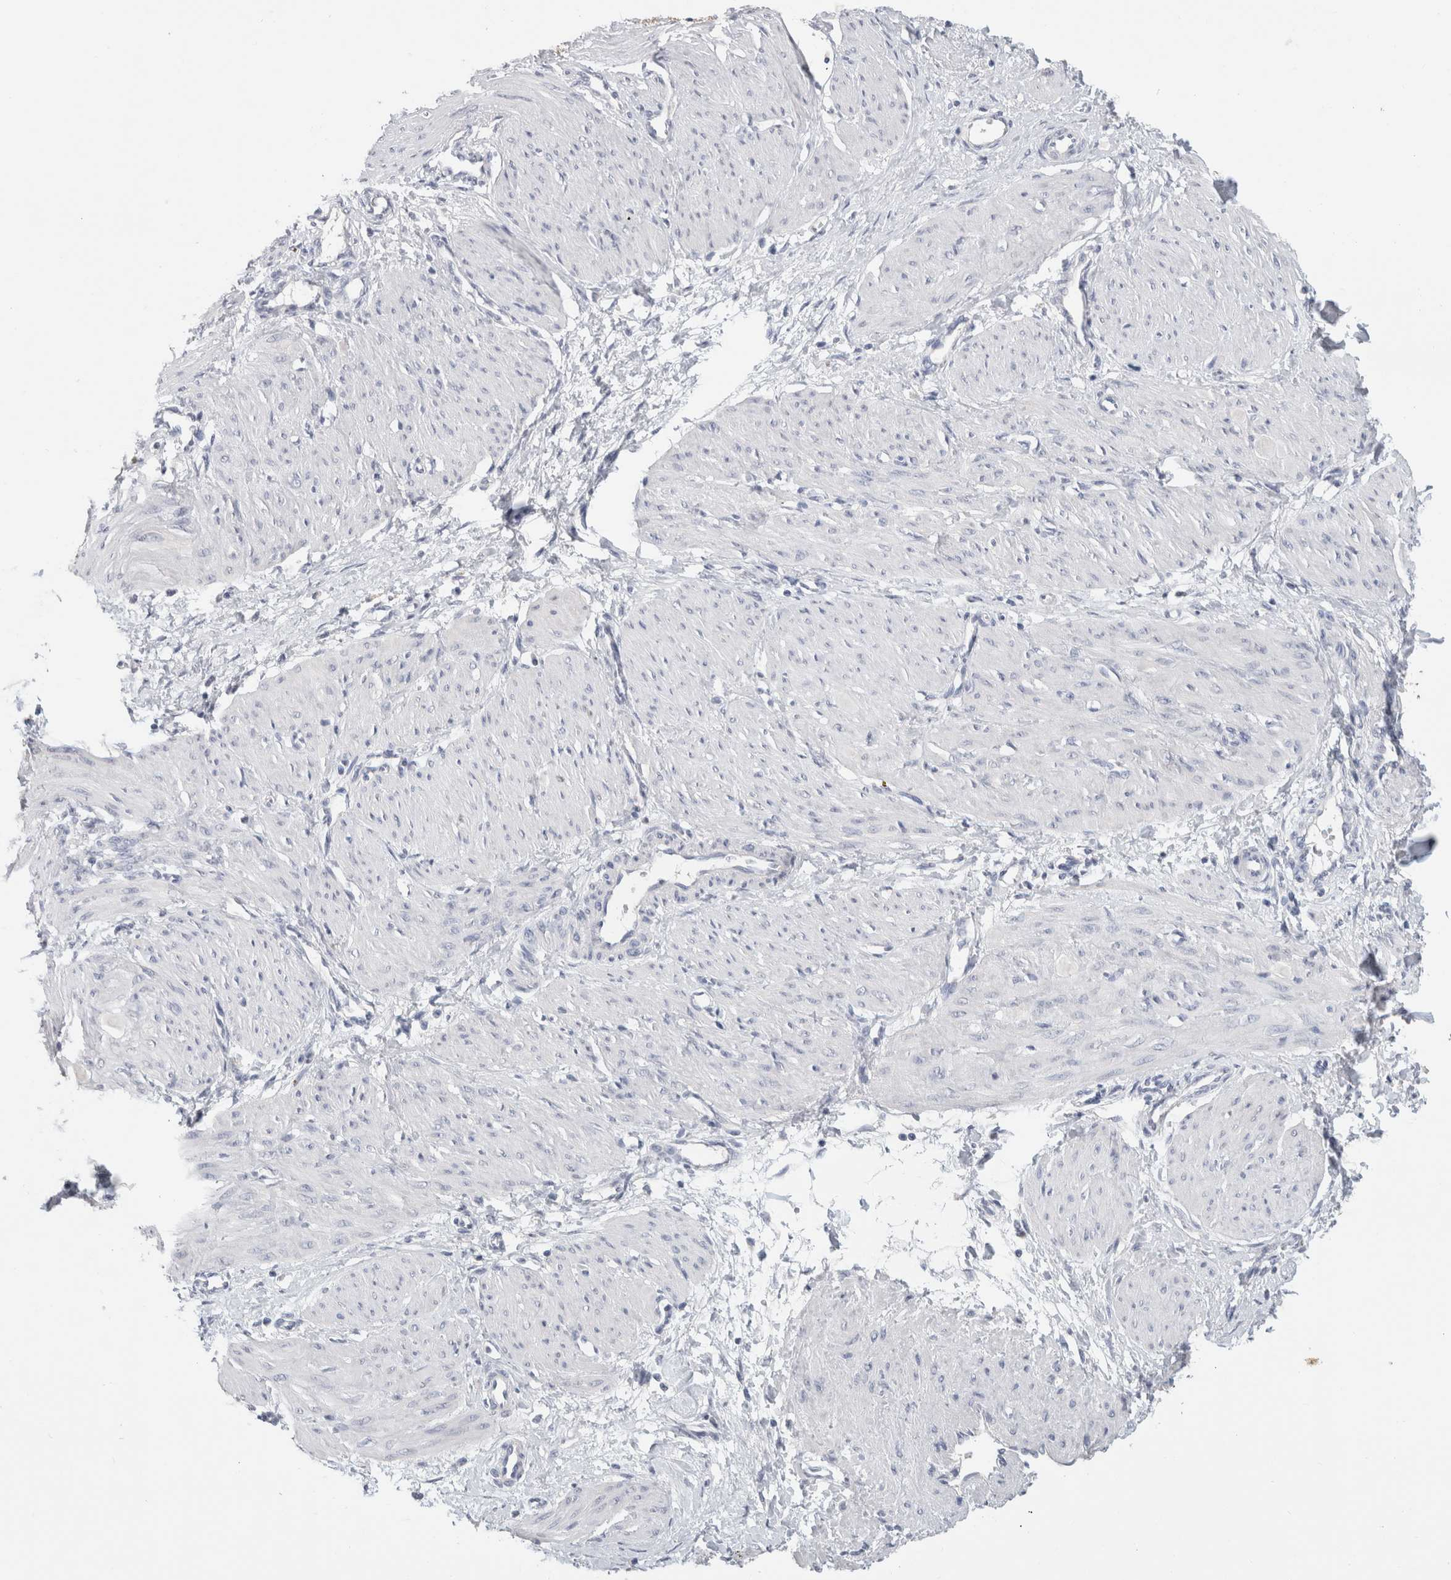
{"staining": {"intensity": "negative", "quantity": "none", "location": "none"}, "tissue": "smooth muscle", "cell_type": "Smooth muscle cells", "image_type": "normal", "snomed": [{"axis": "morphology", "description": "Normal tissue, NOS"}, {"axis": "topography", "description": "Endometrium"}], "caption": "This is a photomicrograph of immunohistochemistry staining of unremarkable smooth muscle, which shows no positivity in smooth muscle cells.", "gene": "BCAN", "patient": {"sex": "female", "age": 33}}